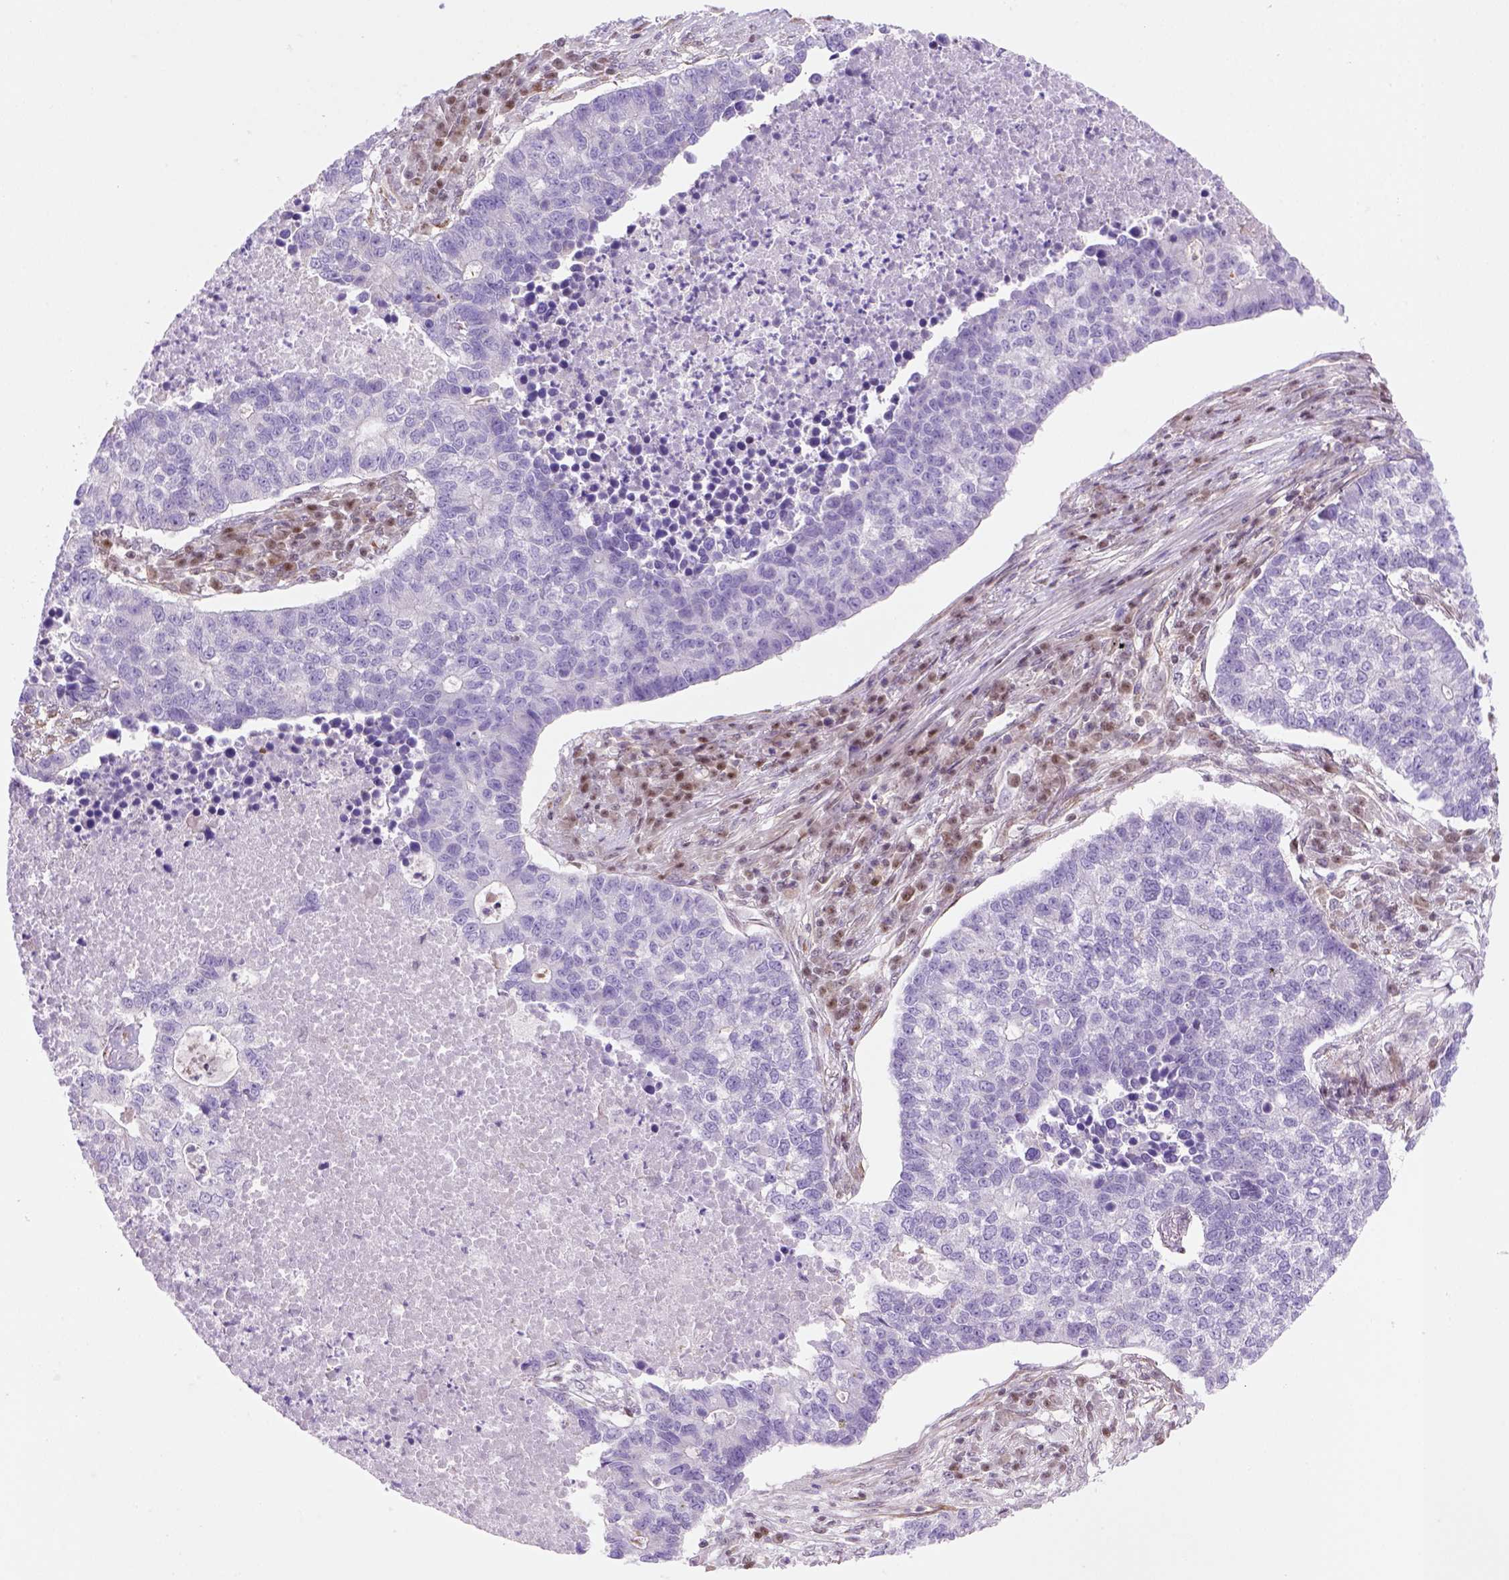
{"staining": {"intensity": "negative", "quantity": "none", "location": "none"}, "tissue": "lung cancer", "cell_type": "Tumor cells", "image_type": "cancer", "snomed": [{"axis": "morphology", "description": "Adenocarcinoma, NOS"}, {"axis": "topography", "description": "Lung"}], "caption": "A histopathology image of lung adenocarcinoma stained for a protein demonstrates no brown staining in tumor cells. (Stains: DAB (3,3'-diaminobenzidine) immunohistochemistry (IHC) with hematoxylin counter stain, Microscopy: brightfield microscopy at high magnification).", "gene": "MGMT", "patient": {"sex": "male", "age": 57}}